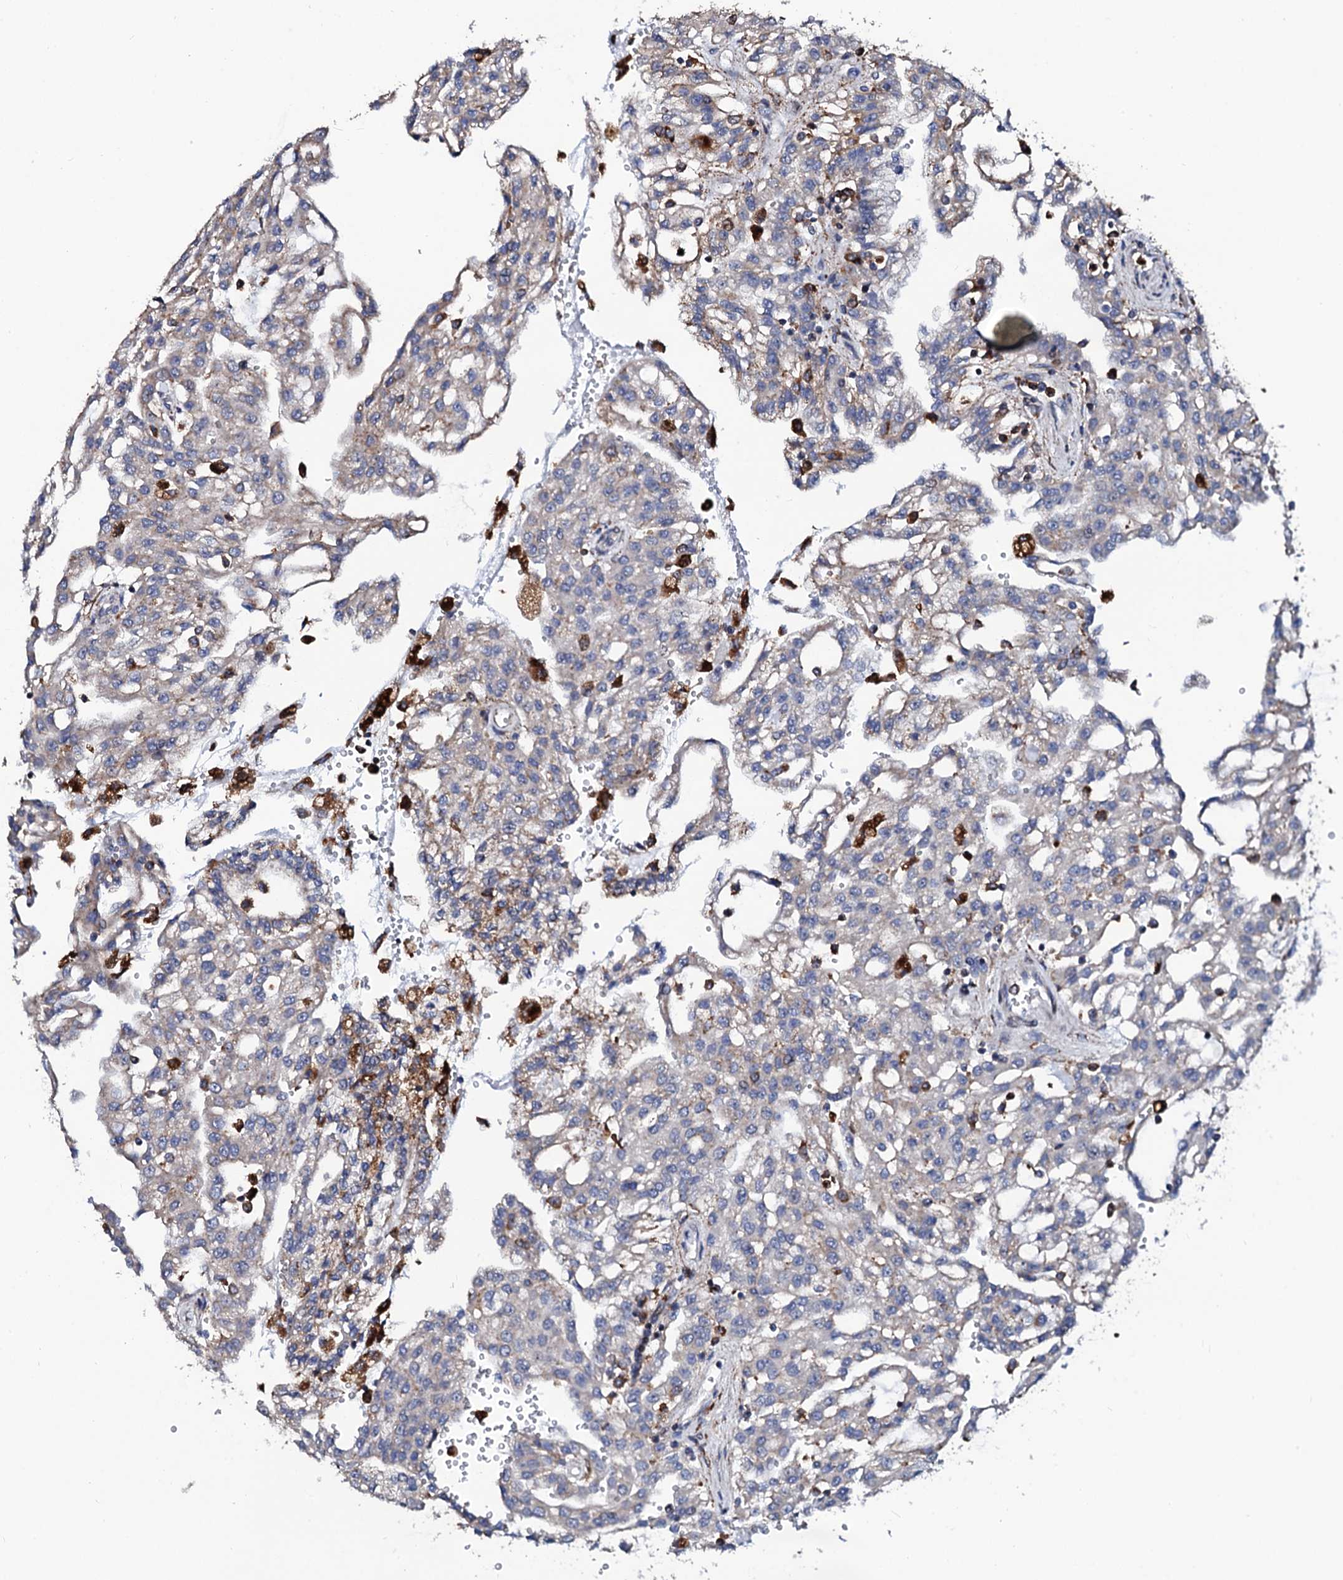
{"staining": {"intensity": "weak", "quantity": "<25%", "location": "cytoplasmic/membranous"}, "tissue": "renal cancer", "cell_type": "Tumor cells", "image_type": "cancer", "snomed": [{"axis": "morphology", "description": "Adenocarcinoma, NOS"}, {"axis": "topography", "description": "Kidney"}], "caption": "Tumor cells show no significant protein staining in renal adenocarcinoma. Brightfield microscopy of immunohistochemistry stained with DAB (3,3'-diaminobenzidine) (brown) and hematoxylin (blue), captured at high magnification.", "gene": "TCIRG1", "patient": {"sex": "male", "age": 63}}